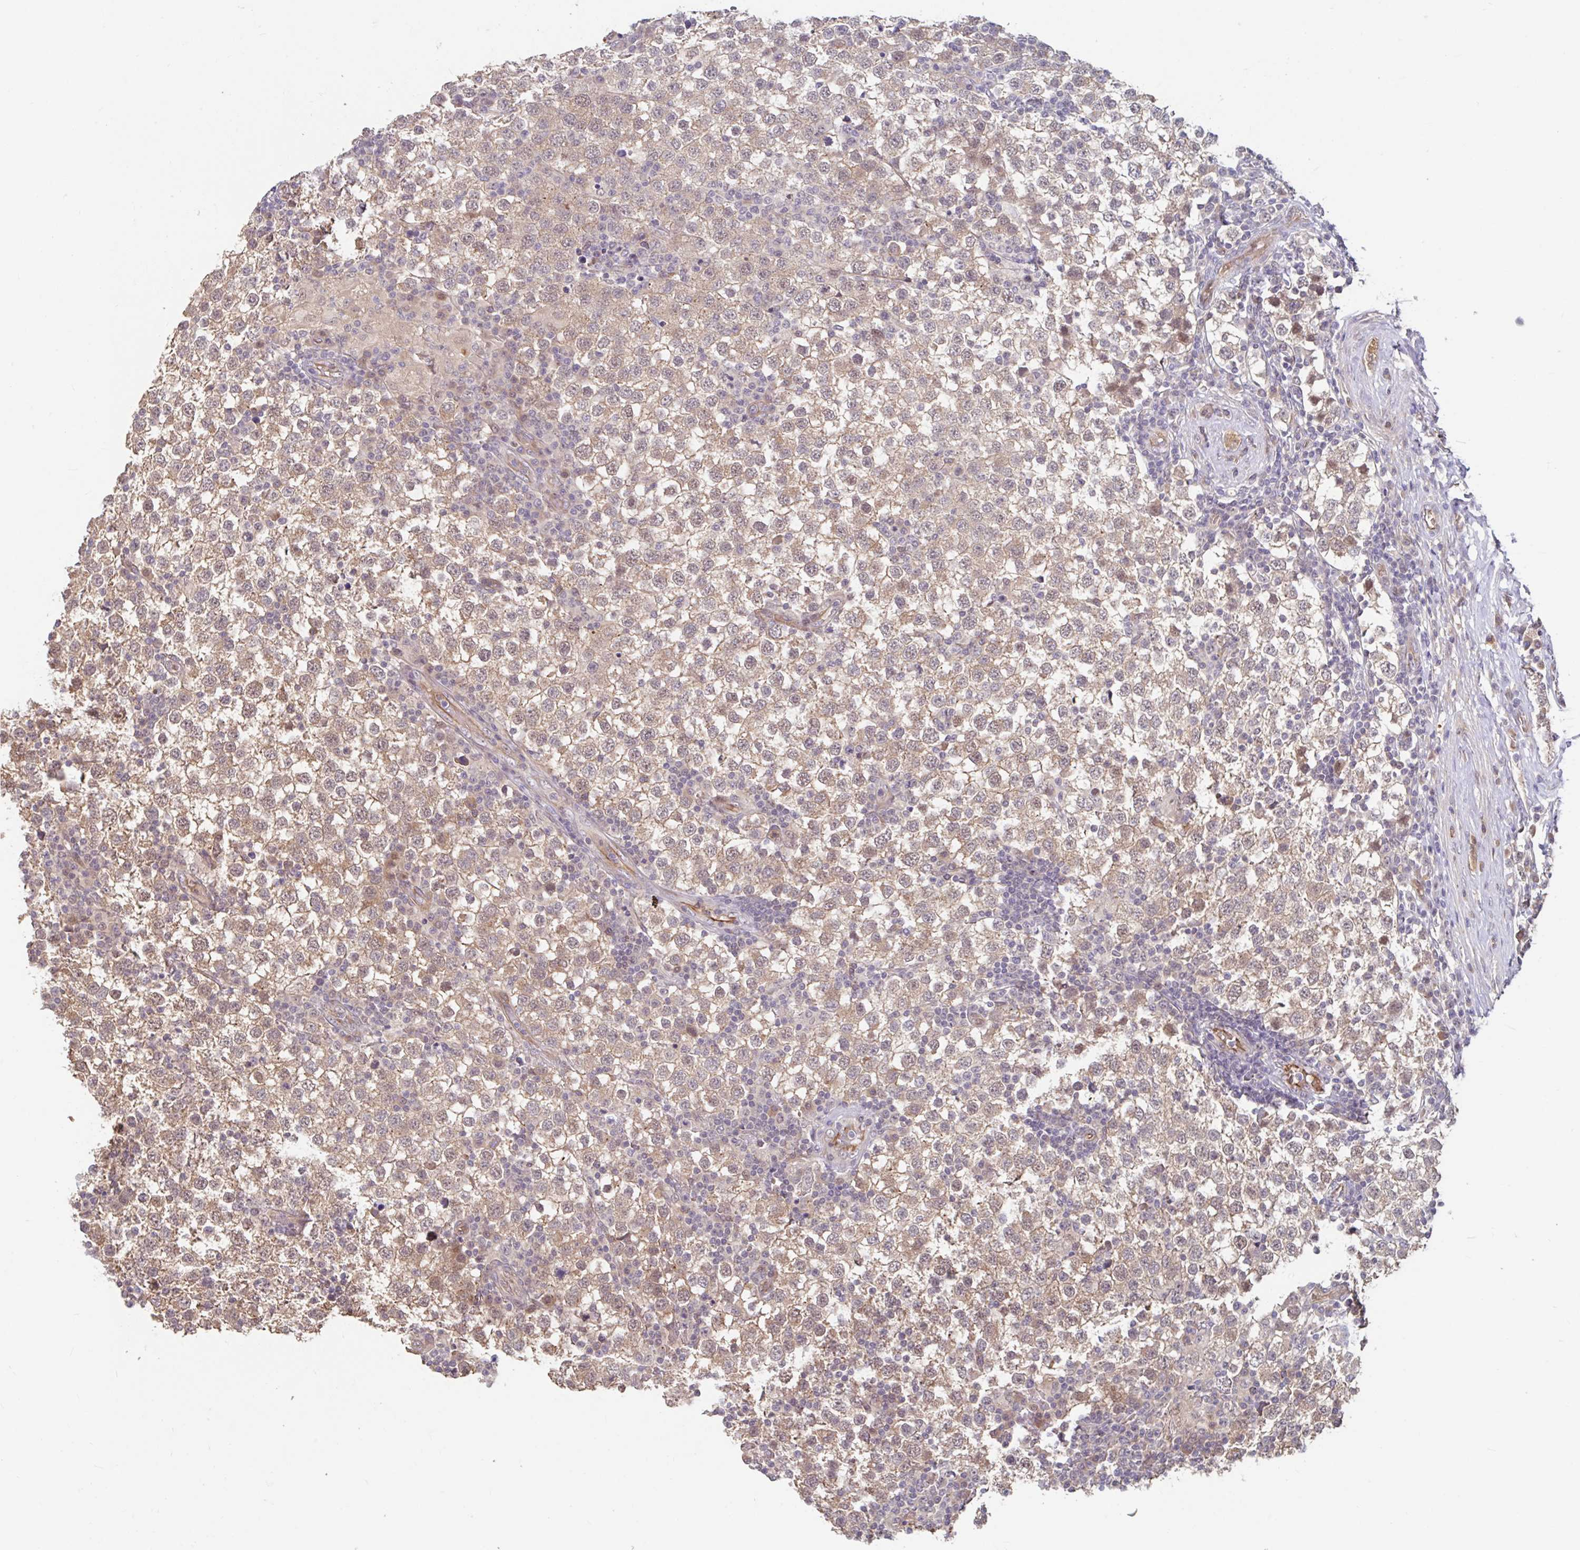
{"staining": {"intensity": "weak", "quantity": ">75%", "location": "cytoplasmic/membranous"}, "tissue": "testis cancer", "cell_type": "Tumor cells", "image_type": "cancer", "snomed": [{"axis": "morphology", "description": "Seminoma, NOS"}, {"axis": "topography", "description": "Testis"}], "caption": "About >75% of tumor cells in human testis cancer (seminoma) show weak cytoplasmic/membranous protein staining as visualized by brown immunohistochemical staining.", "gene": "STYXL1", "patient": {"sex": "male", "age": 34}}